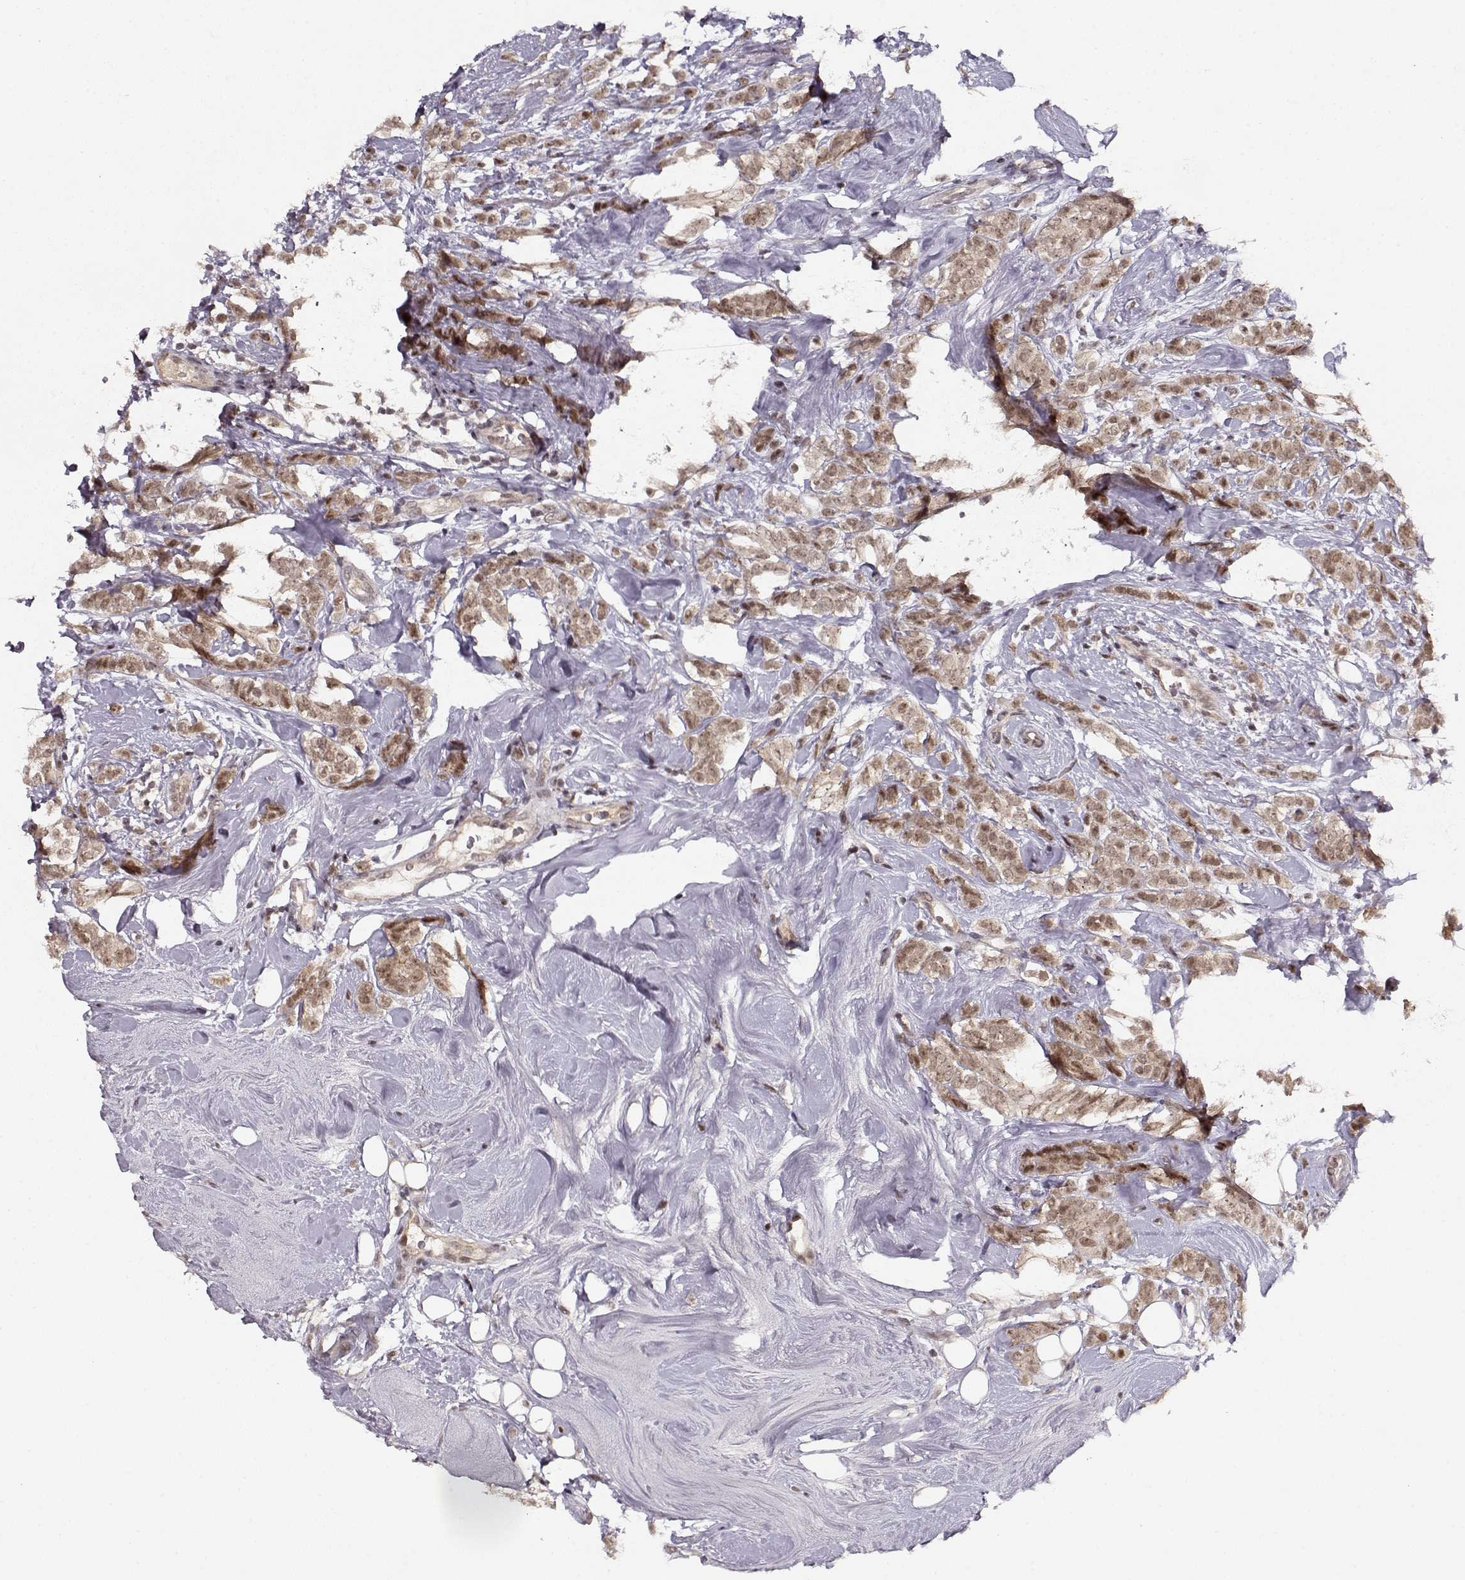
{"staining": {"intensity": "moderate", "quantity": ">75%", "location": "cytoplasmic/membranous,nuclear"}, "tissue": "breast cancer", "cell_type": "Tumor cells", "image_type": "cancer", "snomed": [{"axis": "morphology", "description": "Lobular carcinoma"}, {"axis": "topography", "description": "Breast"}], "caption": "This image exhibits IHC staining of breast lobular carcinoma, with medium moderate cytoplasmic/membranous and nuclear expression in approximately >75% of tumor cells.", "gene": "CSNK2A1", "patient": {"sex": "female", "age": 49}}